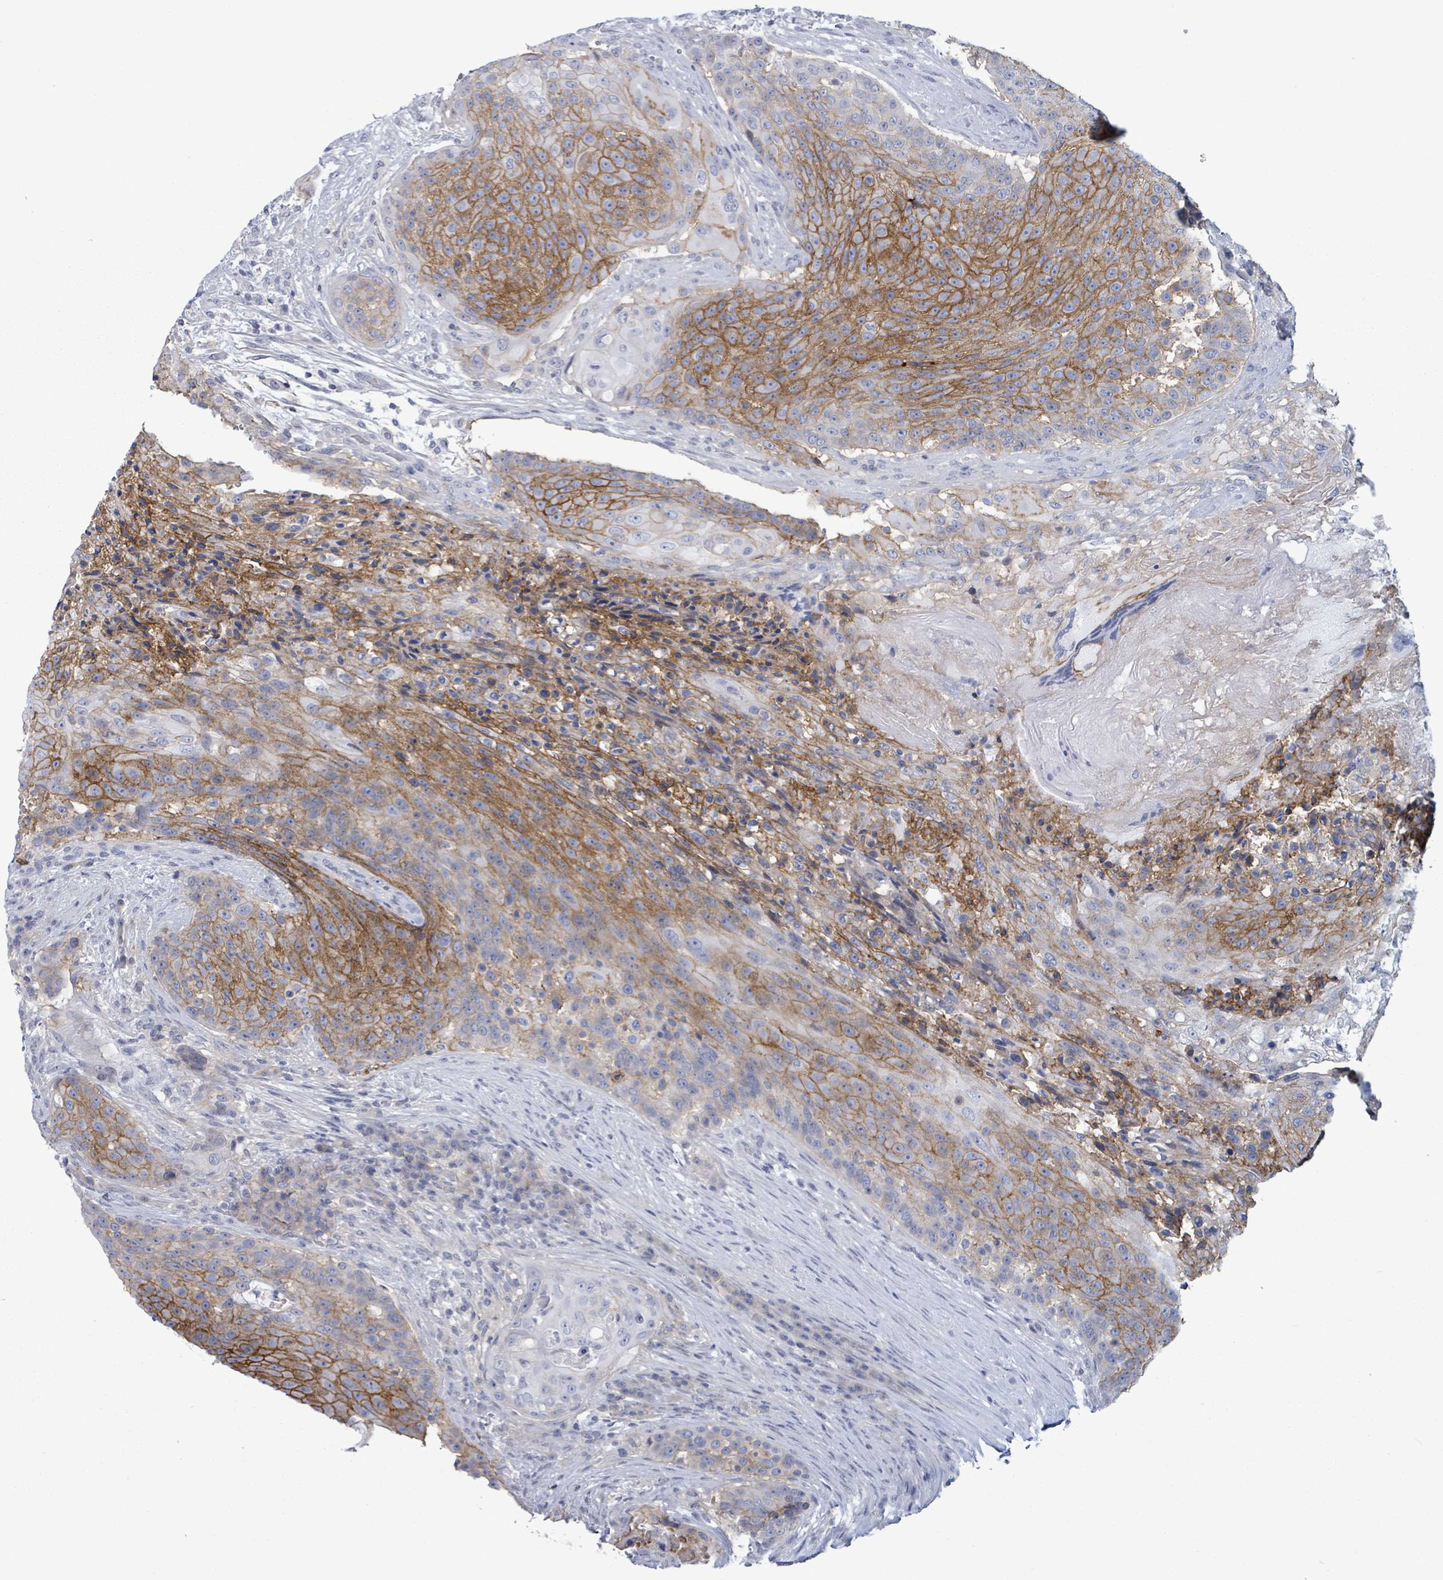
{"staining": {"intensity": "moderate", "quantity": ">75%", "location": "cytoplasmic/membranous"}, "tissue": "urothelial cancer", "cell_type": "Tumor cells", "image_type": "cancer", "snomed": [{"axis": "morphology", "description": "Urothelial carcinoma, High grade"}, {"axis": "topography", "description": "Urinary bladder"}], "caption": "High-magnification brightfield microscopy of urothelial carcinoma (high-grade) stained with DAB (brown) and counterstained with hematoxylin (blue). tumor cells exhibit moderate cytoplasmic/membranous staining is identified in approximately>75% of cells.", "gene": "BSG", "patient": {"sex": "female", "age": 63}}